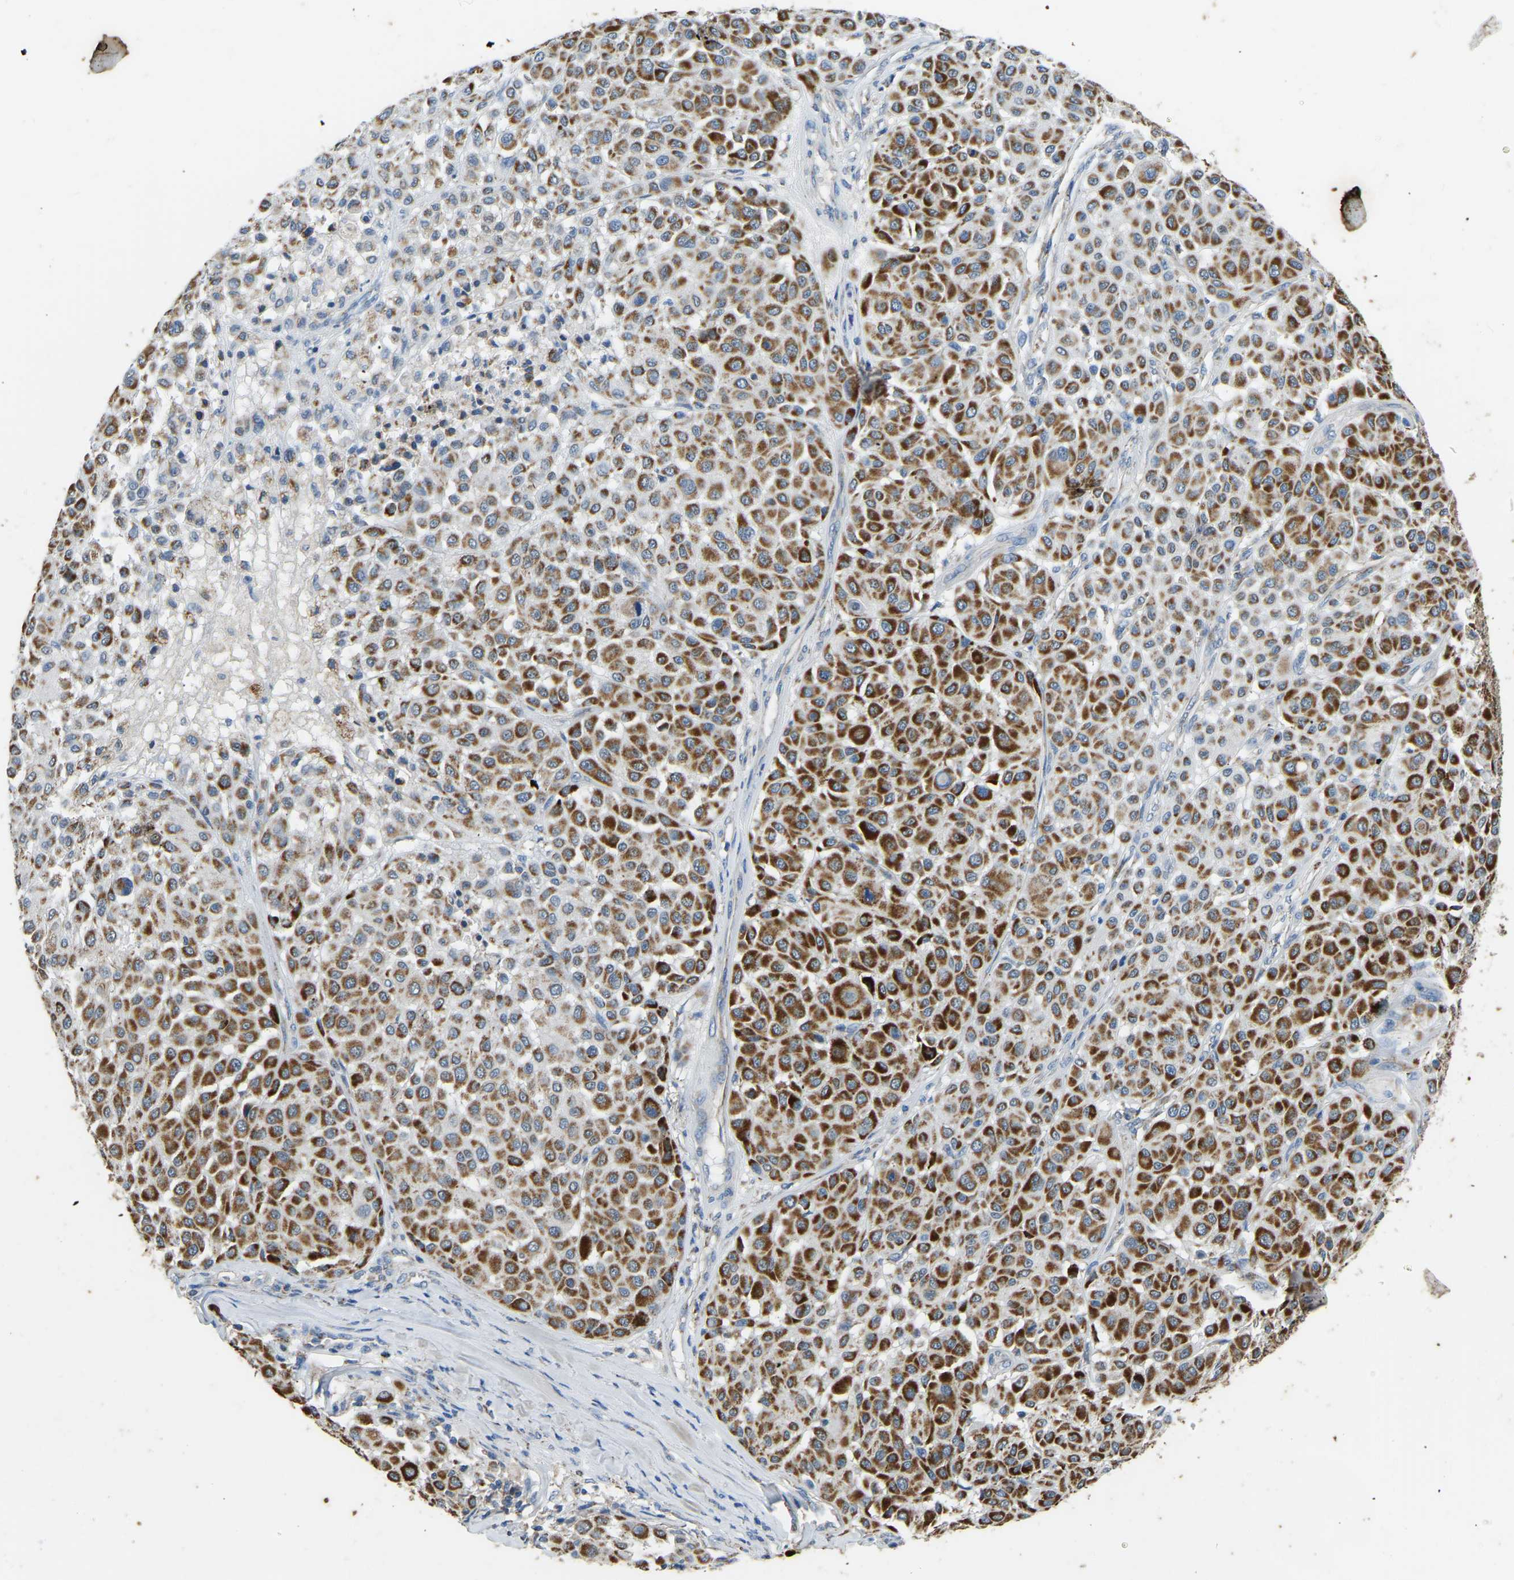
{"staining": {"intensity": "strong", "quantity": ">75%", "location": "cytoplasmic/membranous"}, "tissue": "melanoma", "cell_type": "Tumor cells", "image_type": "cancer", "snomed": [{"axis": "morphology", "description": "Malignant melanoma, Metastatic site"}, {"axis": "topography", "description": "Soft tissue"}], "caption": "Malignant melanoma (metastatic site) was stained to show a protein in brown. There is high levels of strong cytoplasmic/membranous expression in approximately >75% of tumor cells. (brown staining indicates protein expression, while blue staining denotes nuclei).", "gene": "ZNF200", "patient": {"sex": "male", "age": 41}}